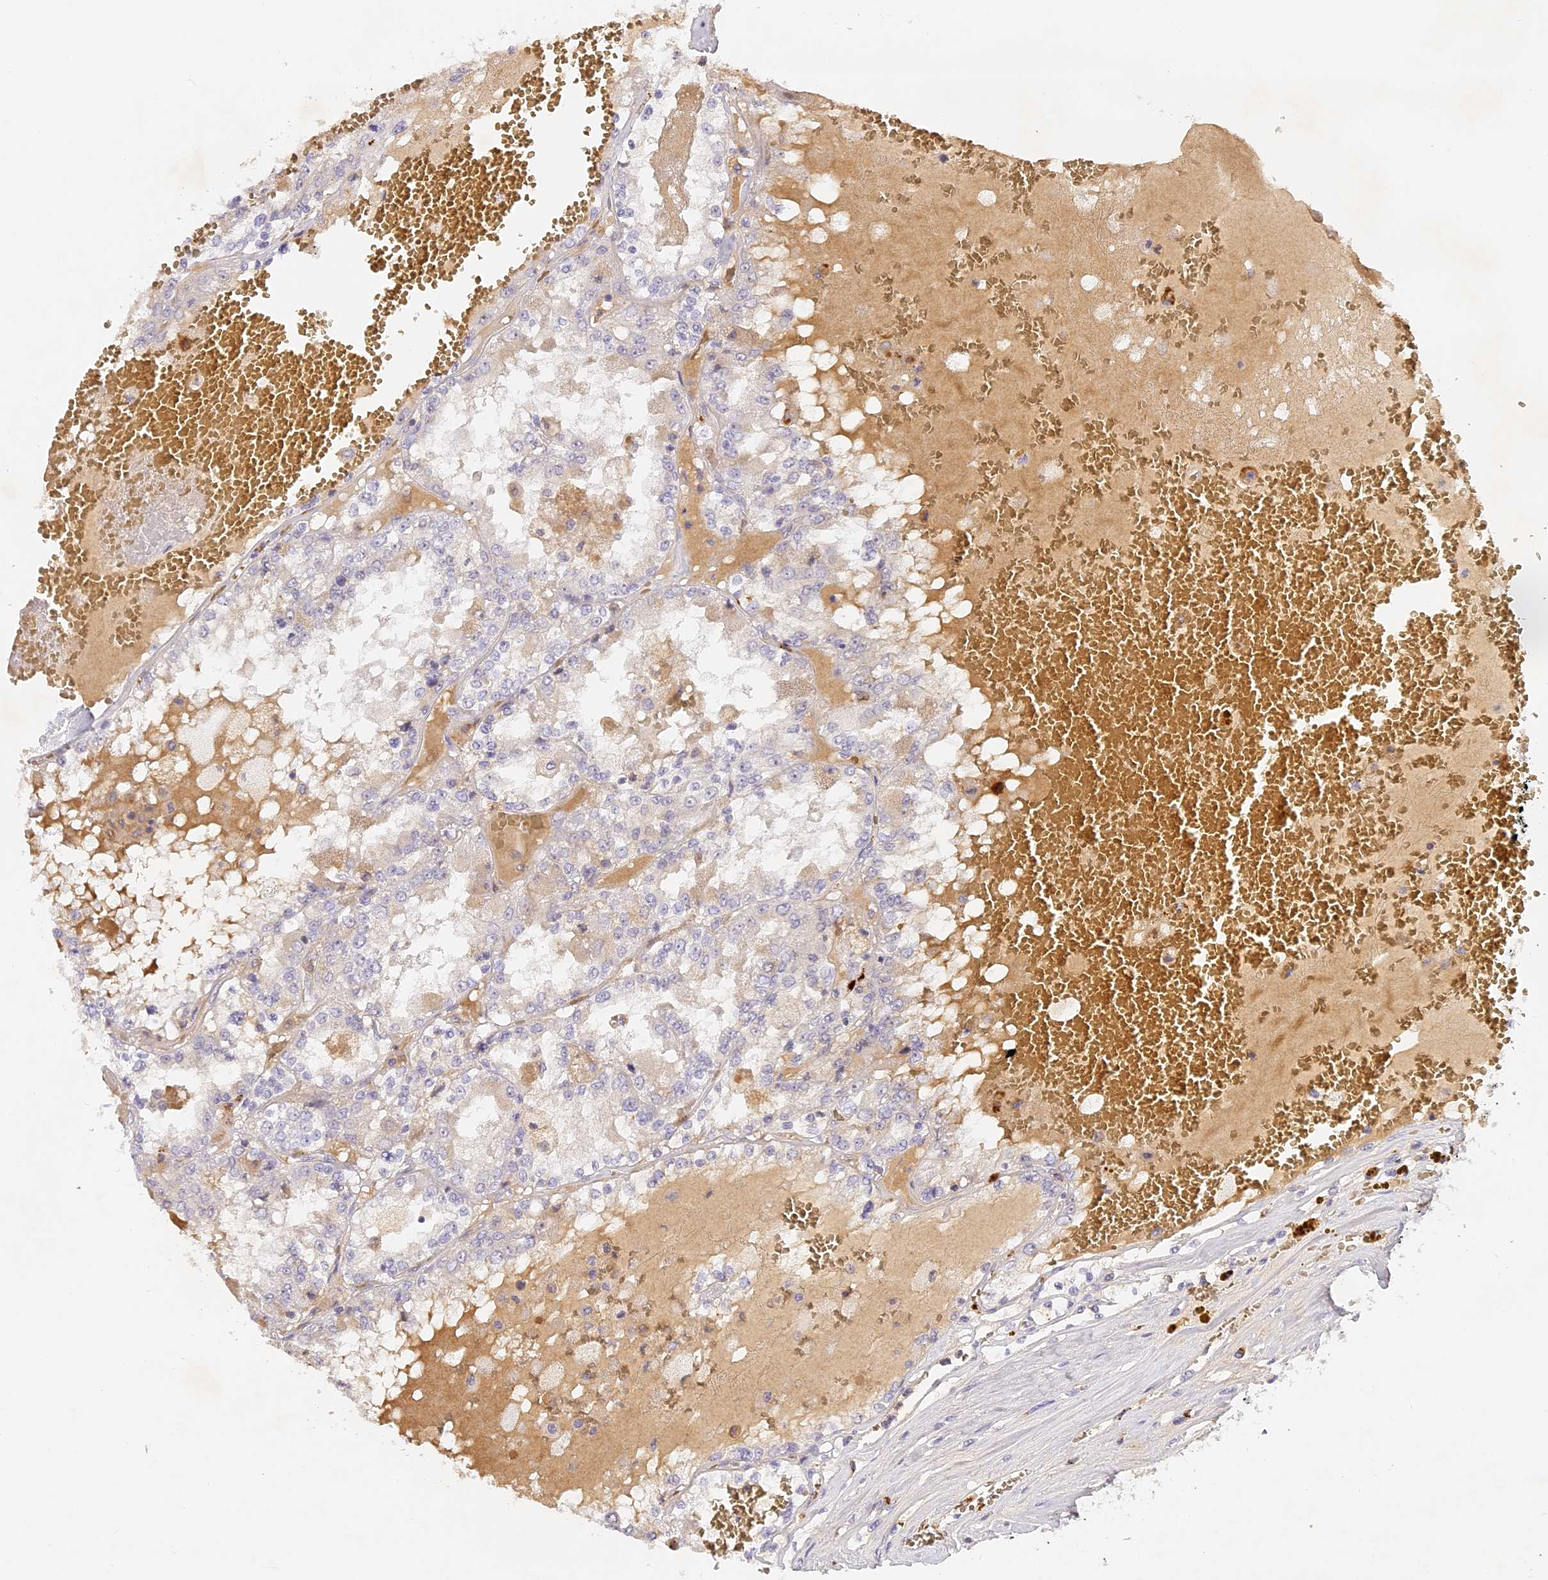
{"staining": {"intensity": "weak", "quantity": "<25%", "location": "cytoplasmic/membranous"}, "tissue": "renal cancer", "cell_type": "Tumor cells", "image_type": "cancer", "snomed": [{"axis": "morphology", "description": "Adenocarcinoma, NOS"}, {"axis": "topography", "description": "Kidney"}], "caption": "Photomicrograph shows no significant protein expression in tumor cells of renal adenocarcinoma. Nuclei are stained in blue.", "gene": "ELL3", "patient": {"sex": "female", "age": 56}}